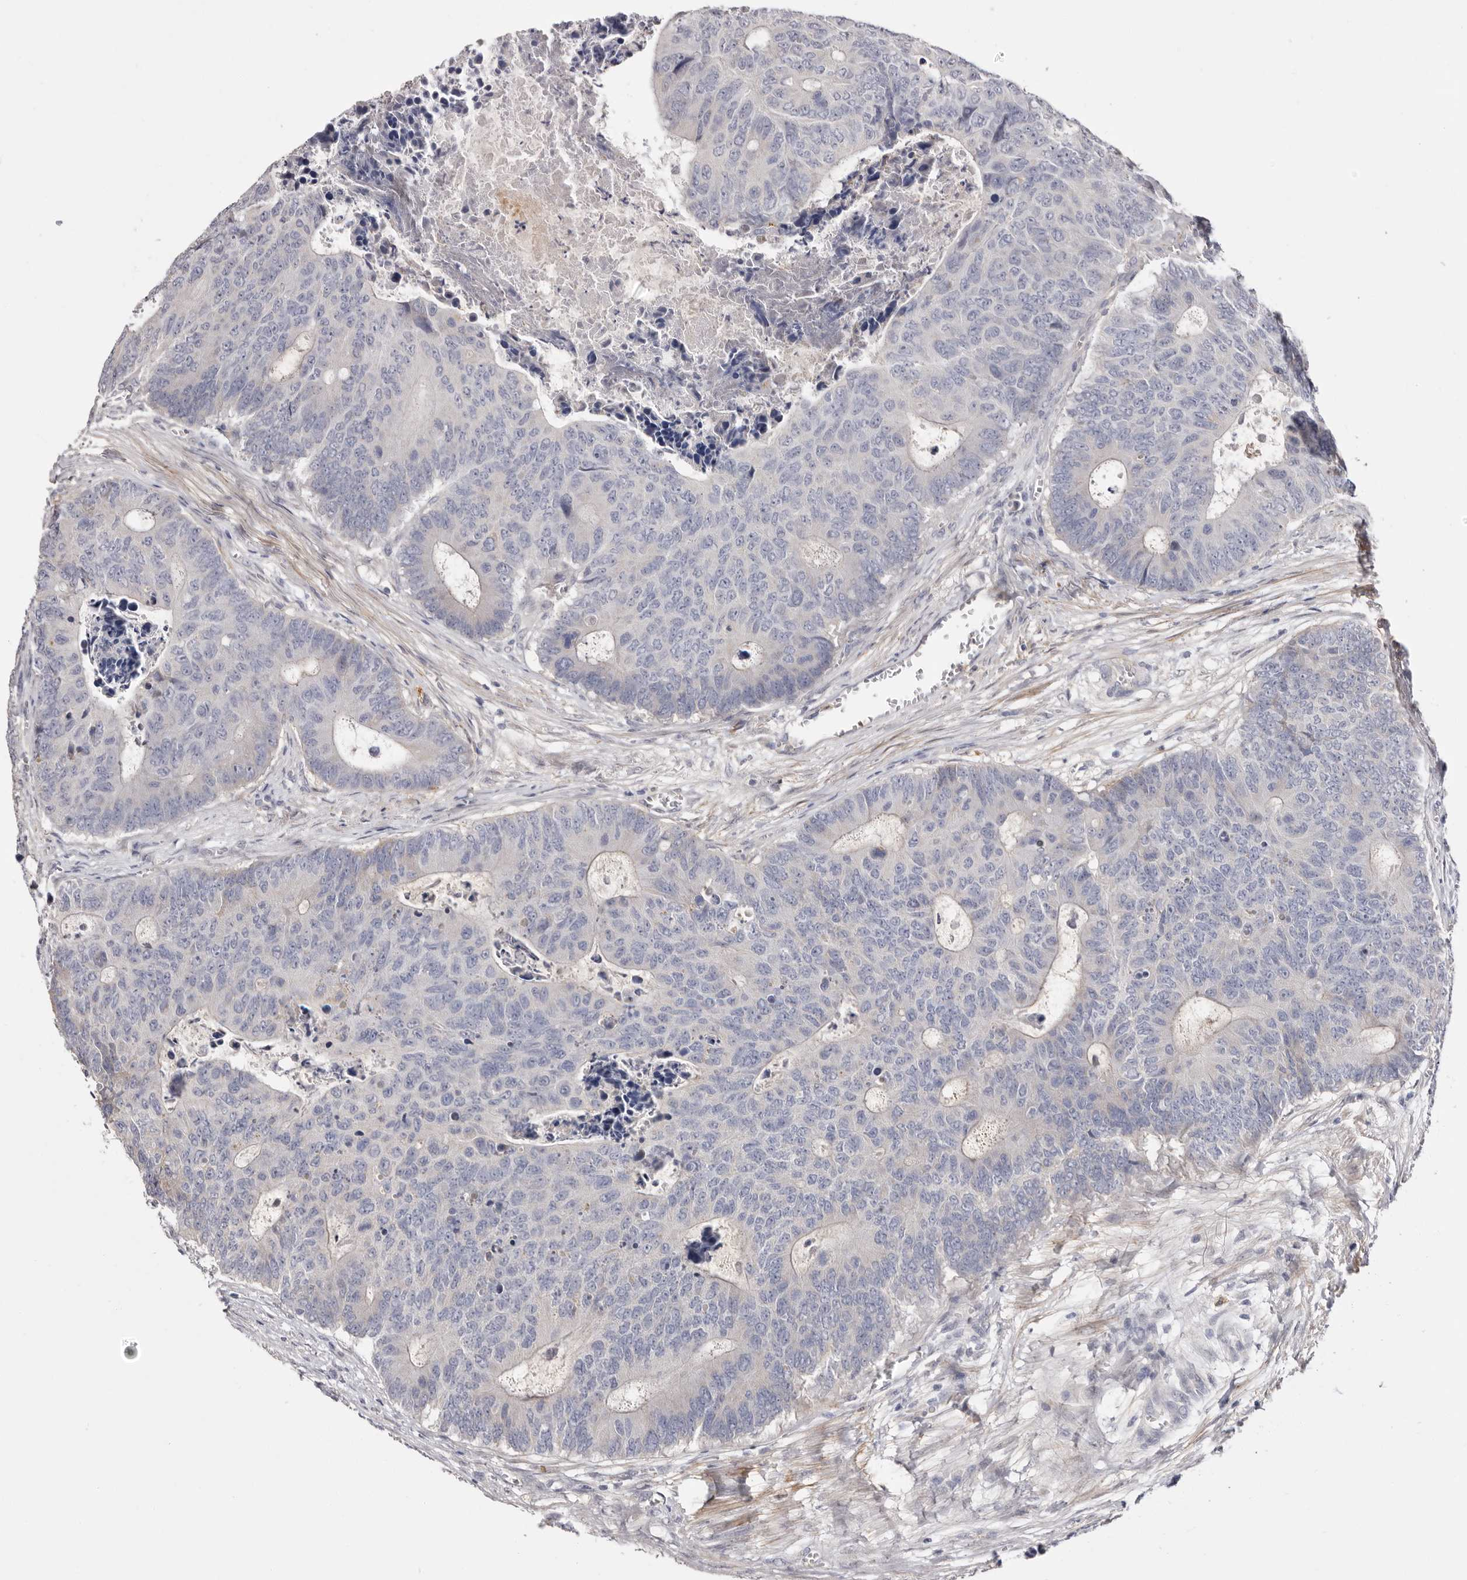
{"staining": {"intensity": "negative", "quantity": "none", "location": "none"}, "tissue": "colorectal cancer", "cell_type": "Tumor cells", "image_type": "cancer", "snomed": [{"axis": "morphology", "description": "Adenocarcinoma, NOS"}, {"axis": "topography", "description": "Colon"}], "caption": "High power microscopy image of an immunohistochemistry image of colorectal cancer, revealing no significant staining in tumor cells. (Stains: DAB immunohistochemistry (IHC) with hematoxylin counter stain, Microscopy: brightfield microscopy at high magnification).", "gene": "LMLN", "patient": {"sex": "male", "age": 87}}